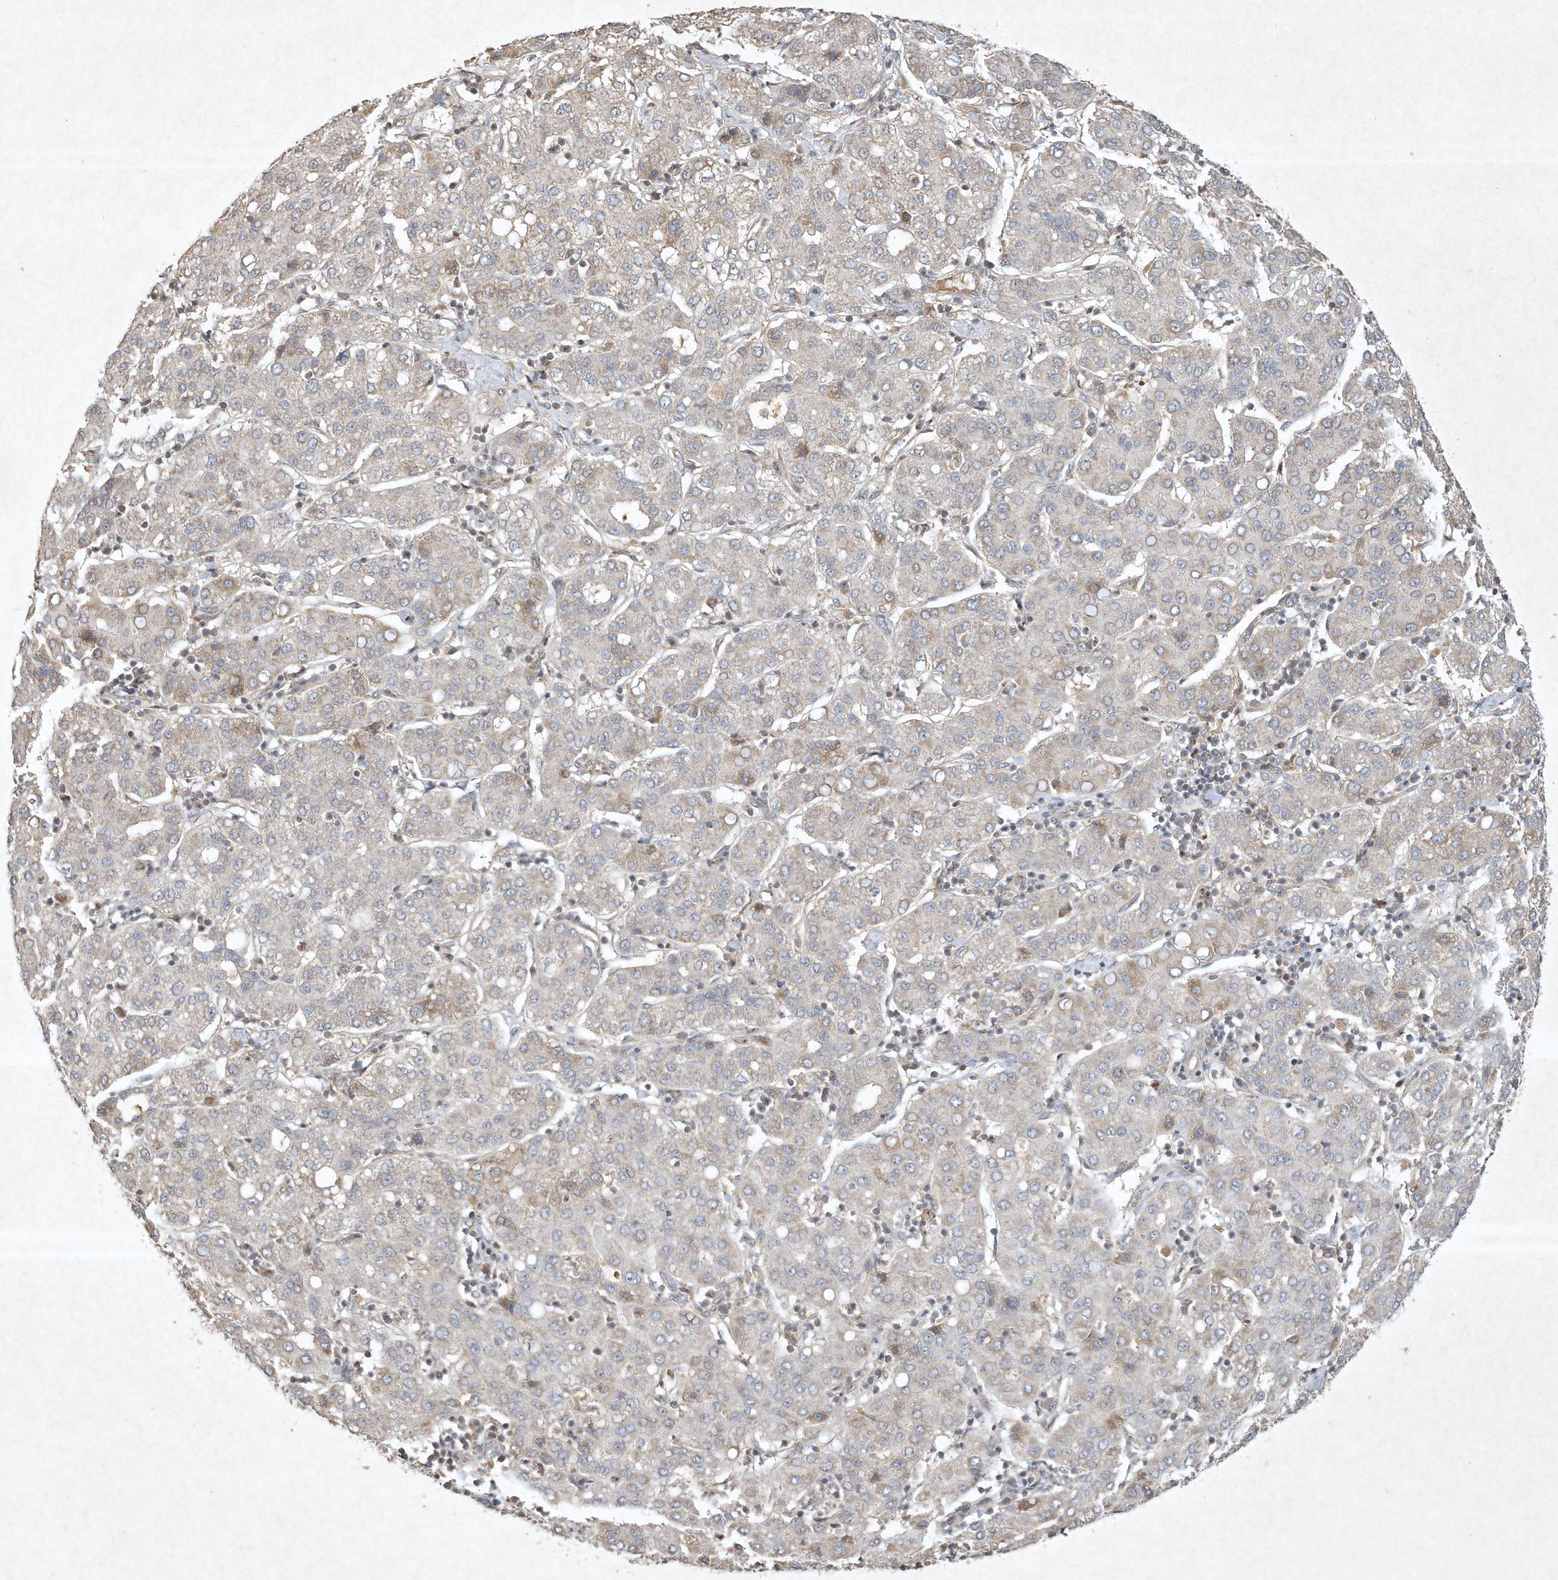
{"staining": {"intensity": "weak", "quantity": "<25%", "location": "cytoplasmic/membranous"}, "tissue": "liver cancer", "cell_type": "Tumor cells", "image_type": "cancer", "snomed": [{"axis": "morphology", "description": "Carcinoma, Hepatocellular, NOS"}, {"axis": "topography", "description": "Liver"}], "caption": "High magnification brightfield microscopy of hepatocellular carcinoma (liver) stained with DAB (3,3'-diaminobenzidine) (brown) and counterstained with hematoxylin (blue): tumor cells show no significant expression. Nuclei are stained in blue.", "gene": "BTRC", "patient": {"sex": "male", "age": 65}}